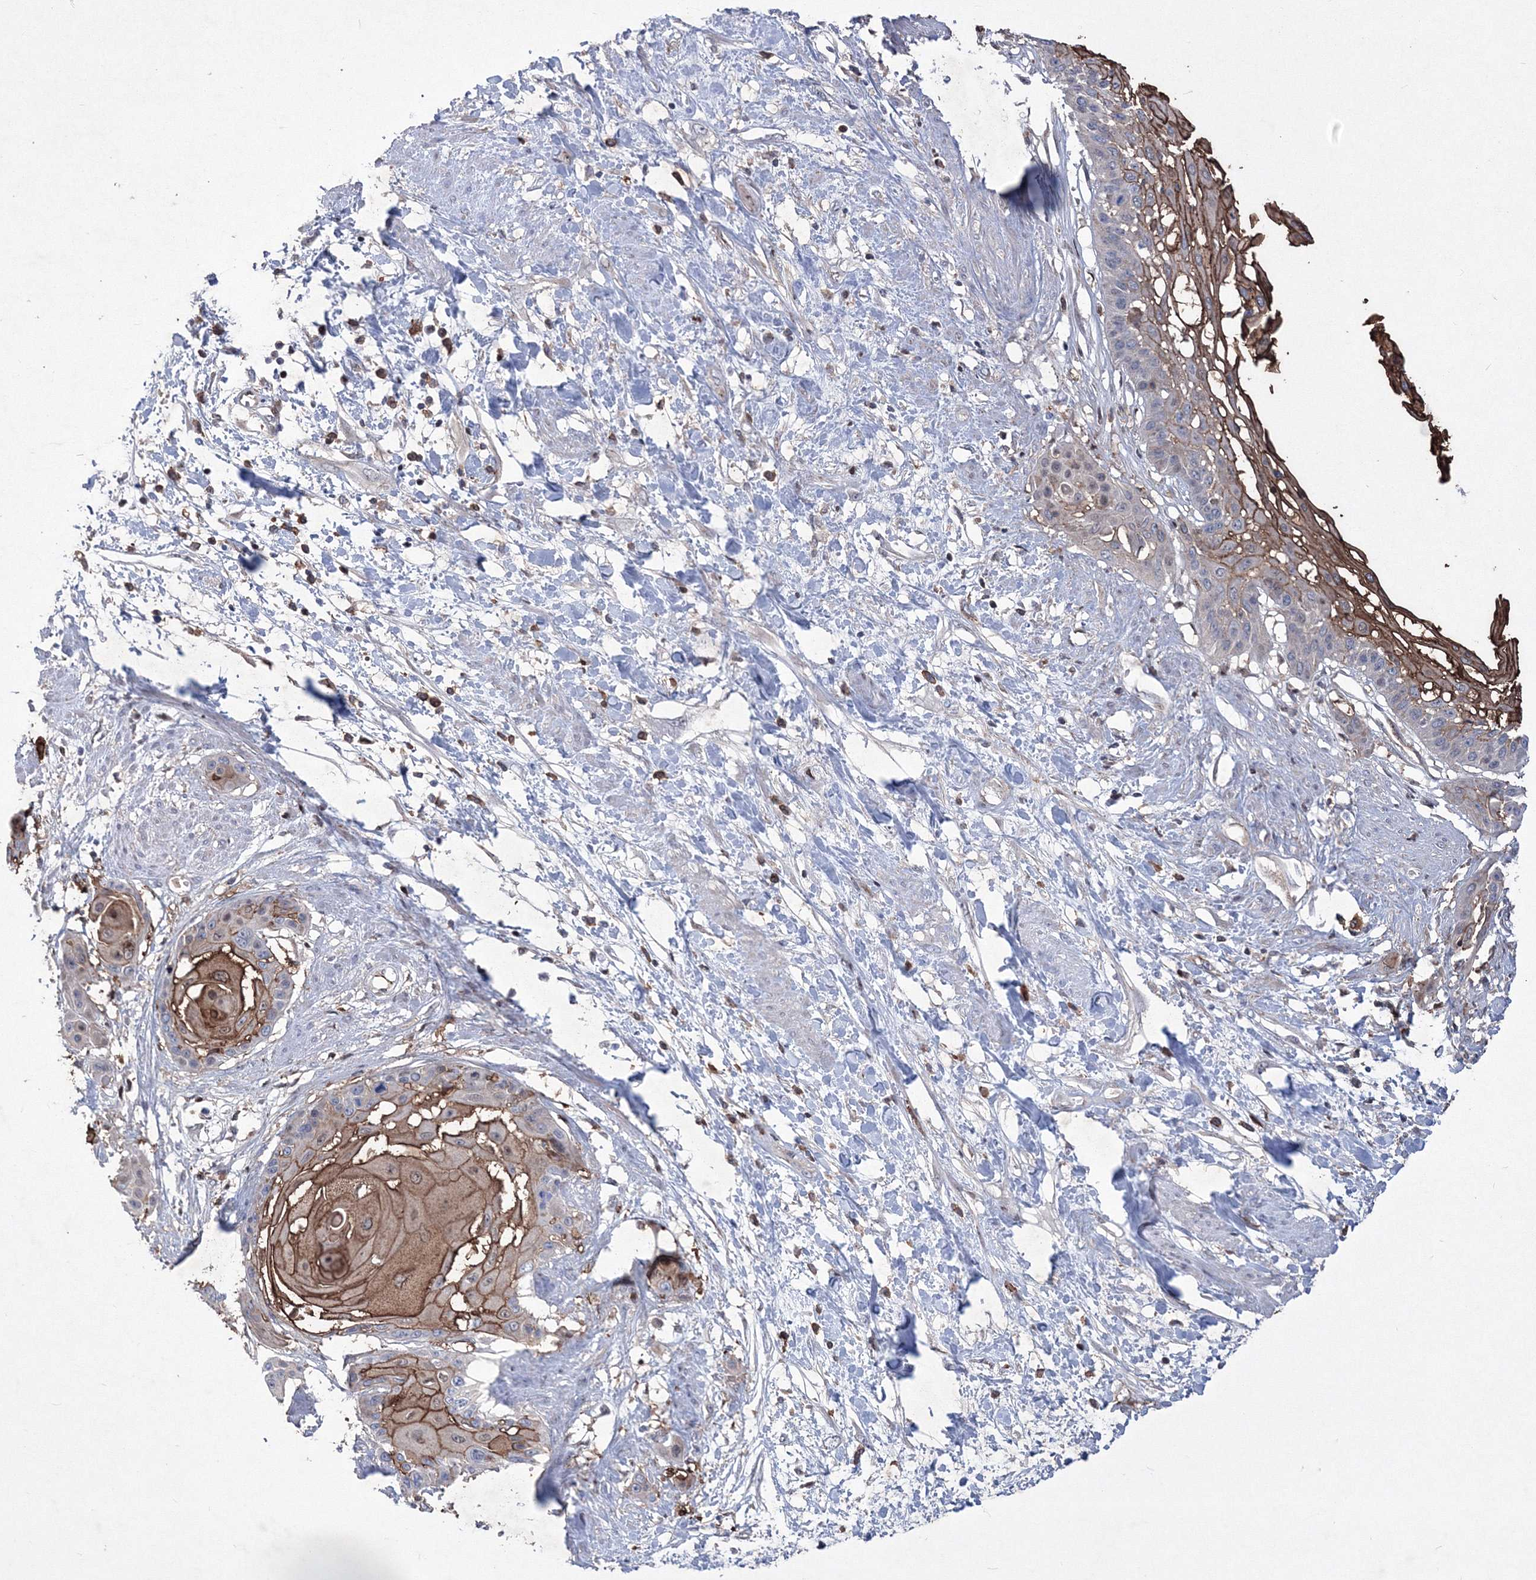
{"staining": {"intensity": "moderate", "quantity": "<25%", "location": "cytoplasmic/membranous,nuclear"}, "tissue": "cervical cancer", "cell_type": "Tumor cells", "image_type": "cancer", "snomed": [{"axis": "morphology", "description": "Squamous cell carcinoma, NOS"}, {"axis": "topography", "description": "Cervix"}], "caption": "The immunohistochemical stain highlights moderate cytoplasmic/membranous and nuclear expression in tumor cells of squamous cell carcinoma (cervical) tissue. Nuclei are stained in blue.", "gene": "RNPEPL1", "patient": {"sex": "female", "age": 57}}